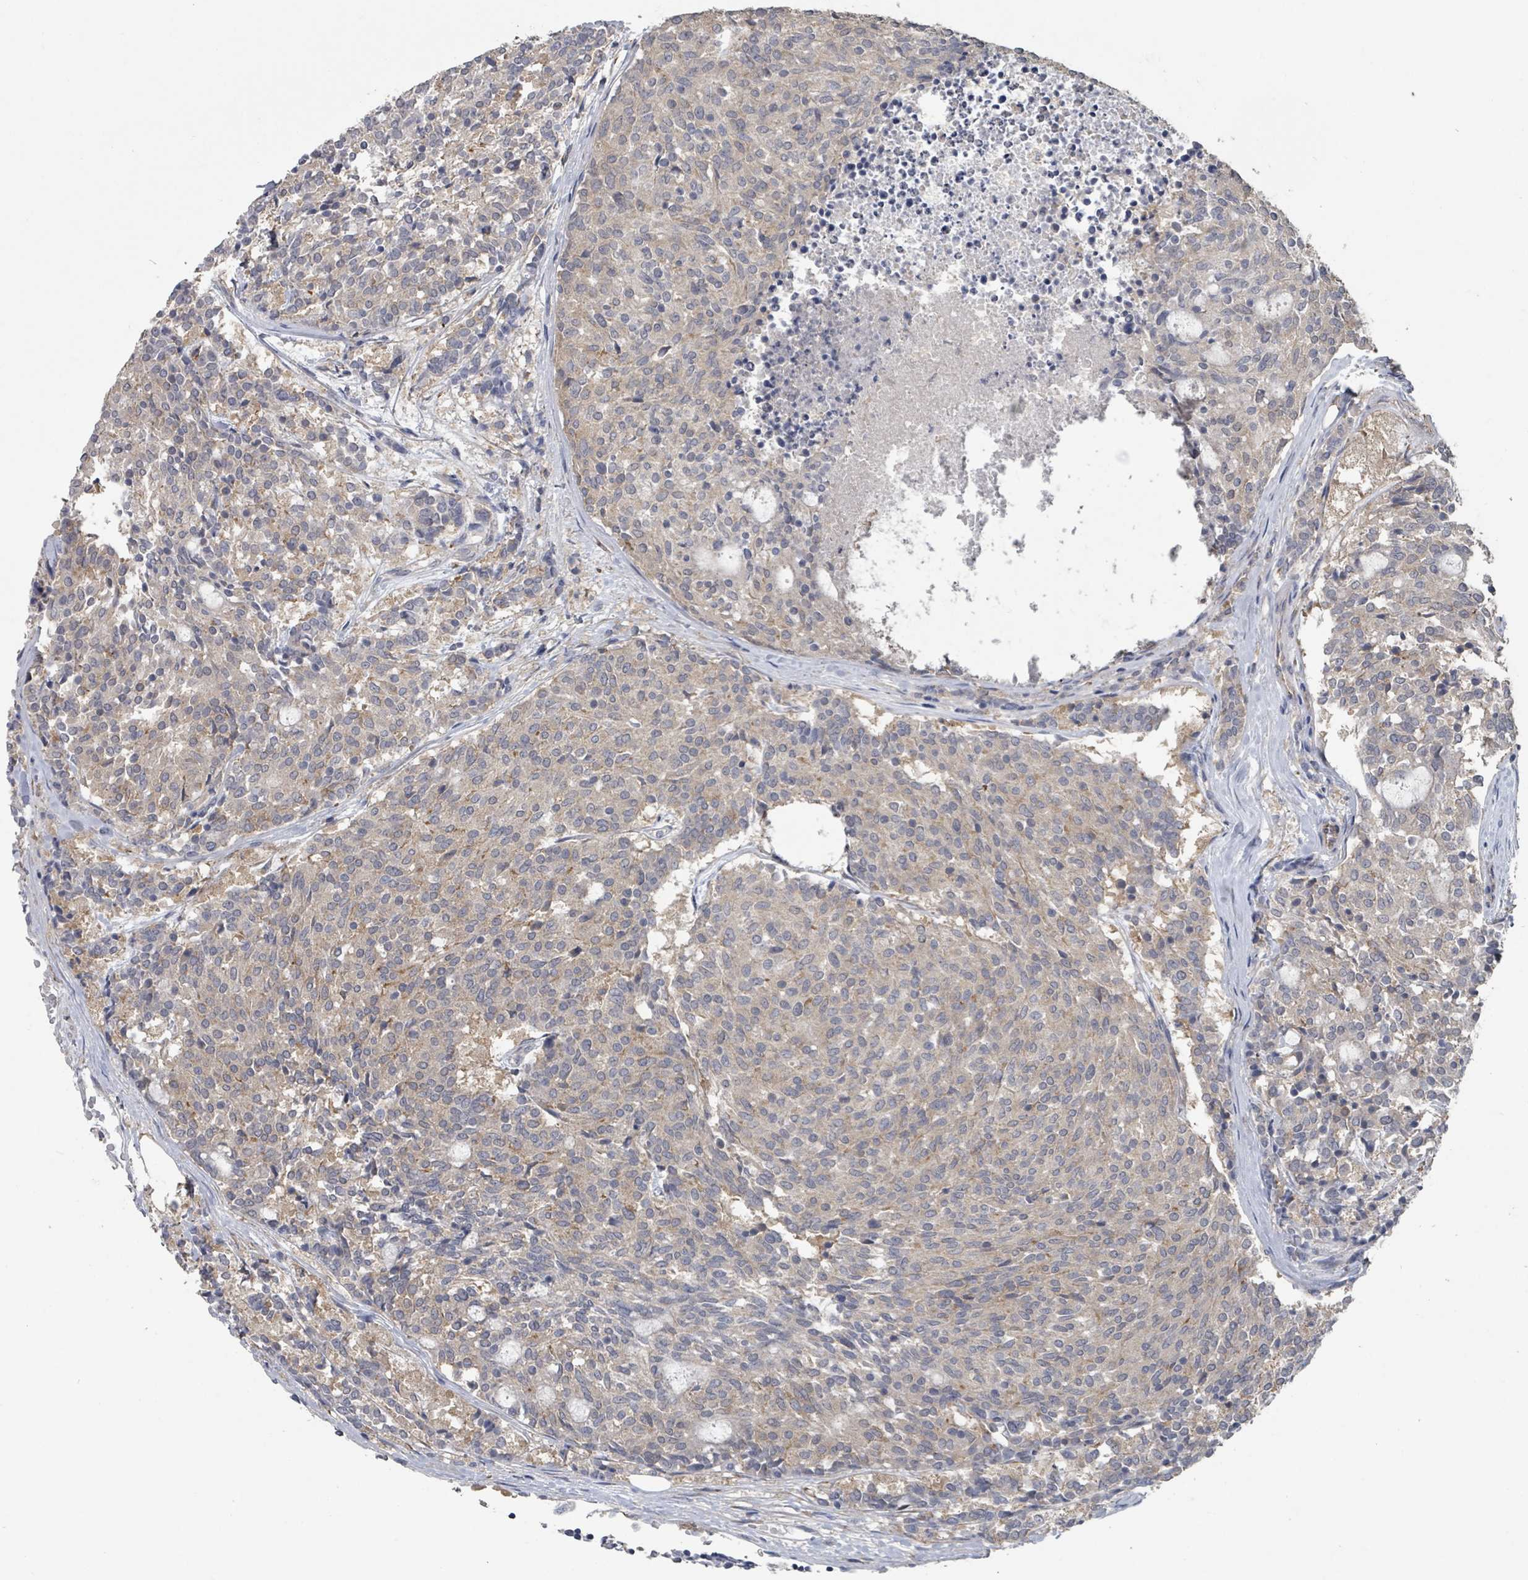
{"staining": {"intensity": "weak", "quantity": "<25%", "location": "cytoplasmic/membranous"}, "tissue": "carcinoid", "cell_type": "Tumor cells", "image_type": "cancer", "snomed": [{"axis": "morphology", "description": "Carcinoid, malignant, NOS"}, {"axis": "topography", "description": "Pancreas"}], "caption": "Protein analysis of malignant carcinoid exhibits no significant positivity in tumor cells.", "gene": "SLC9A7", "patient": {"sex": "female", "age": 54}}